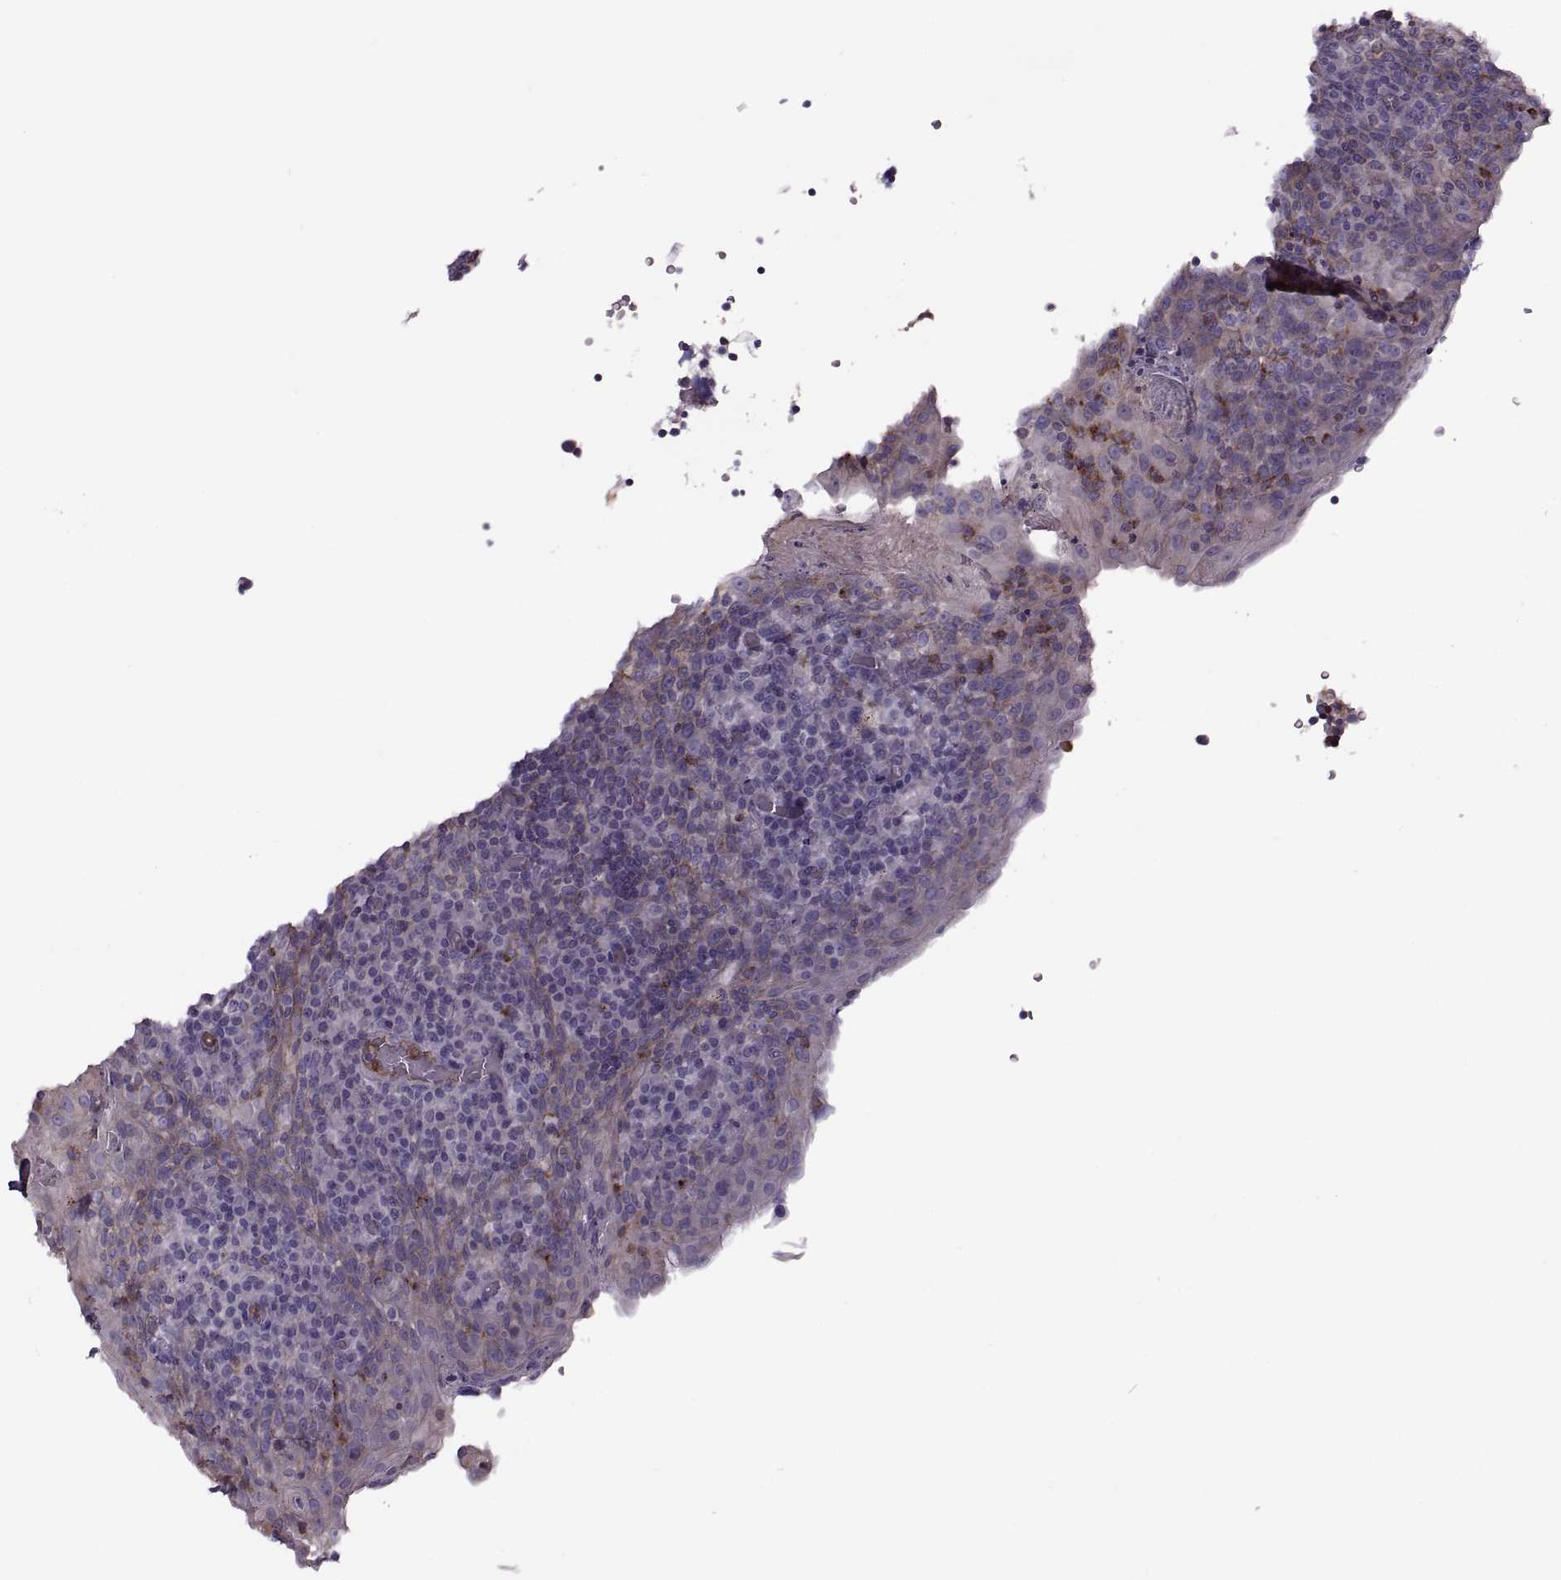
{"staining": {"intensity": "negative", "quantity": "none", "location": "none"}, "tissue": "tonsil", "cell_type": "Germinal center cells", "image_type": "normal", "snomed": [{"axis": "morphology", "description": "Normal tissue, NOS"}, {"axis": "topography", "description": "Tonsil"}], "caption": "Germinal center cells show no significant staining in normal tonsil. (IHC, brightfield microscopy, high magnification).", "gene": "SLC2A14", "patient": {"sex": "male", "age": 17}}